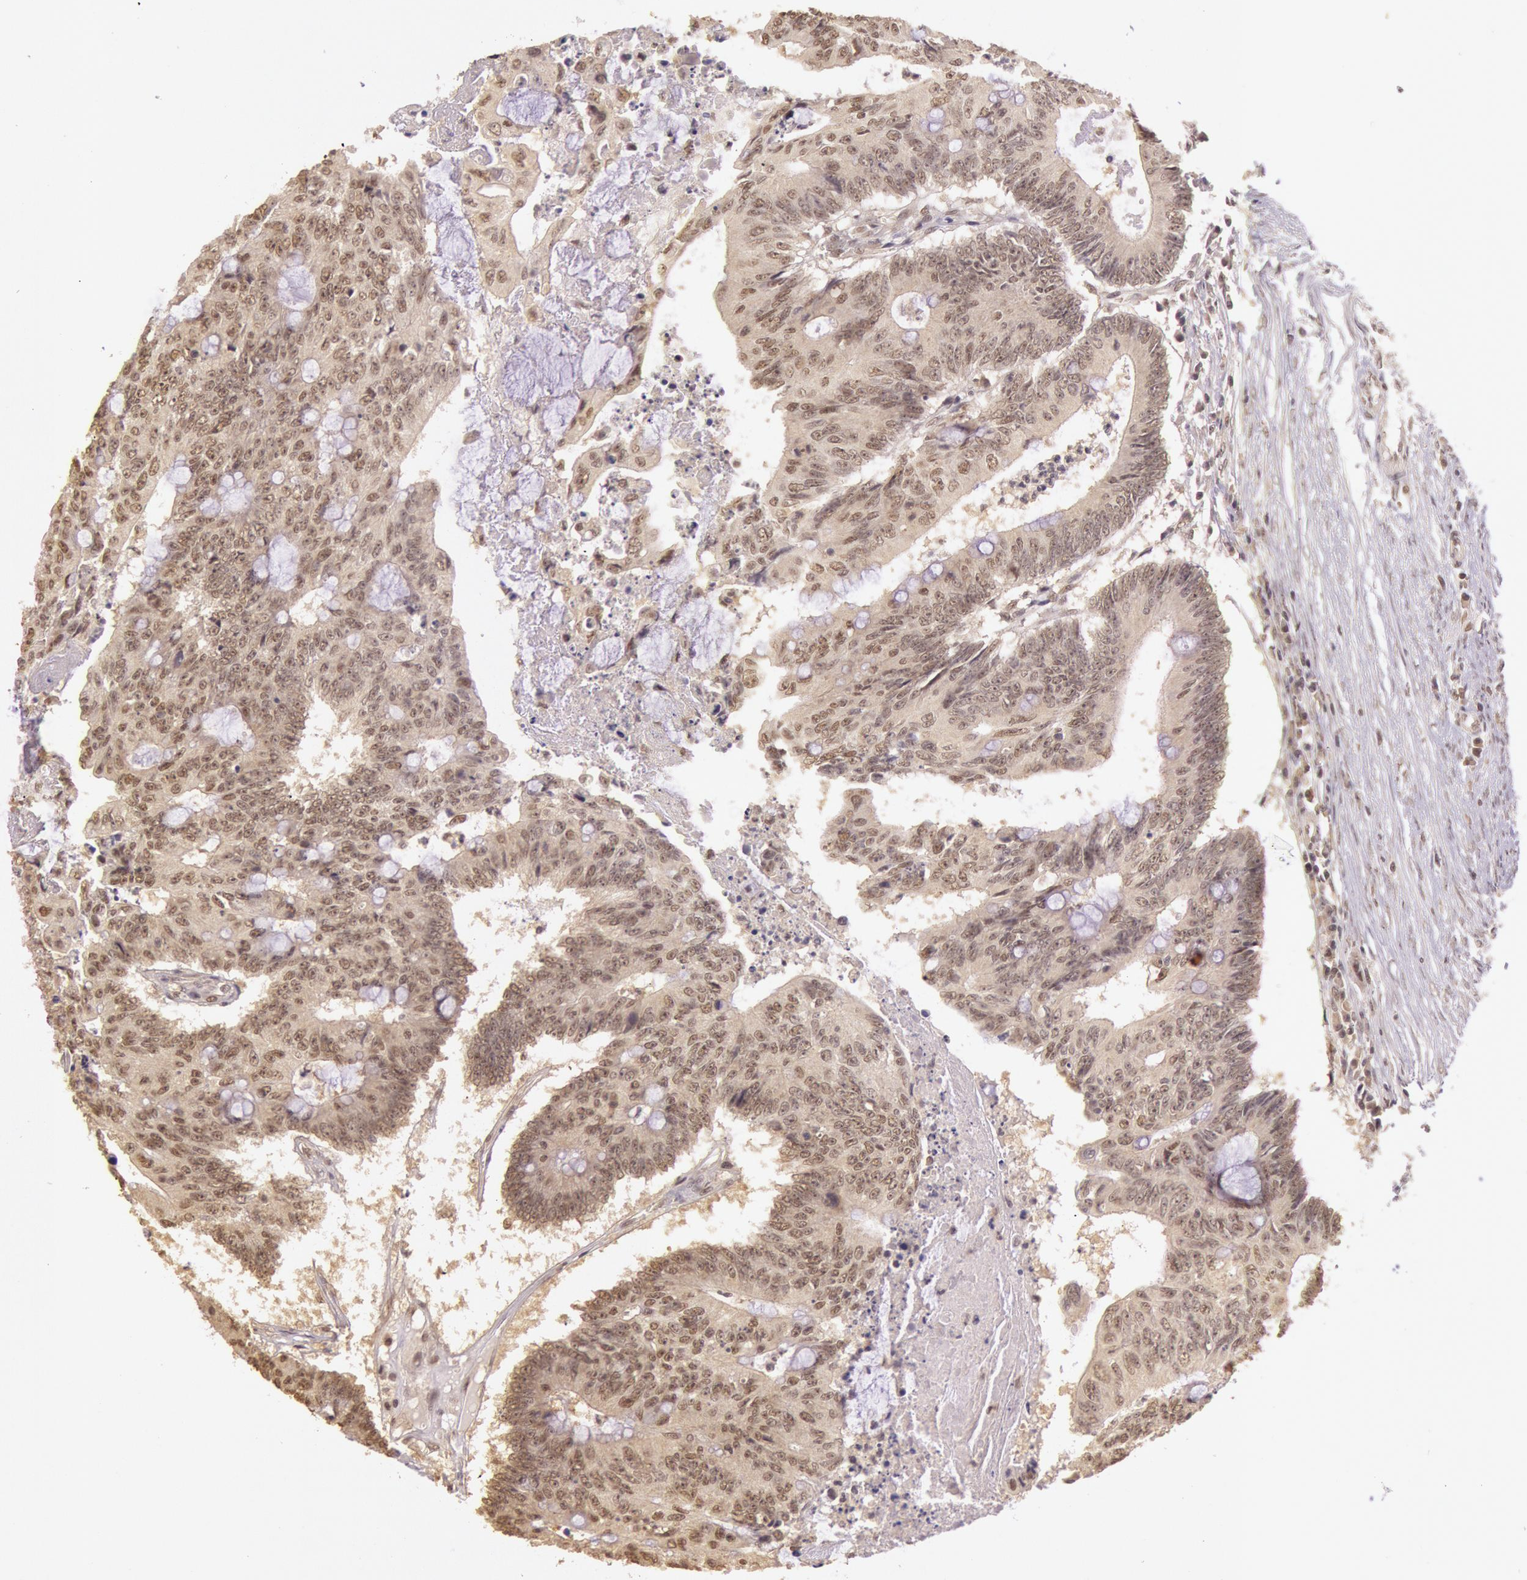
{"staining": {"intensity": "weak", "quantity": "25%-75%", "location": "cytoplasmic/membranous,nuclear"}, "tissue": "colorectal cancer", "cell_type": "Tumor cells", "image_type": "cancer", "snomed": [{"axis": "morphology", "description": "Adenocarcinoma, NOS"}, {"axis": "topography", "description": "Colon"}], "caption": "IHC of adenocarcinoma (colorectal) reveals low levels of weak cytoplasmic/membranous and nuclear staining in about 25%-75% of tumor cells.", "gene": "RTL10", "patient": {"sex": "male", "age": 65}}